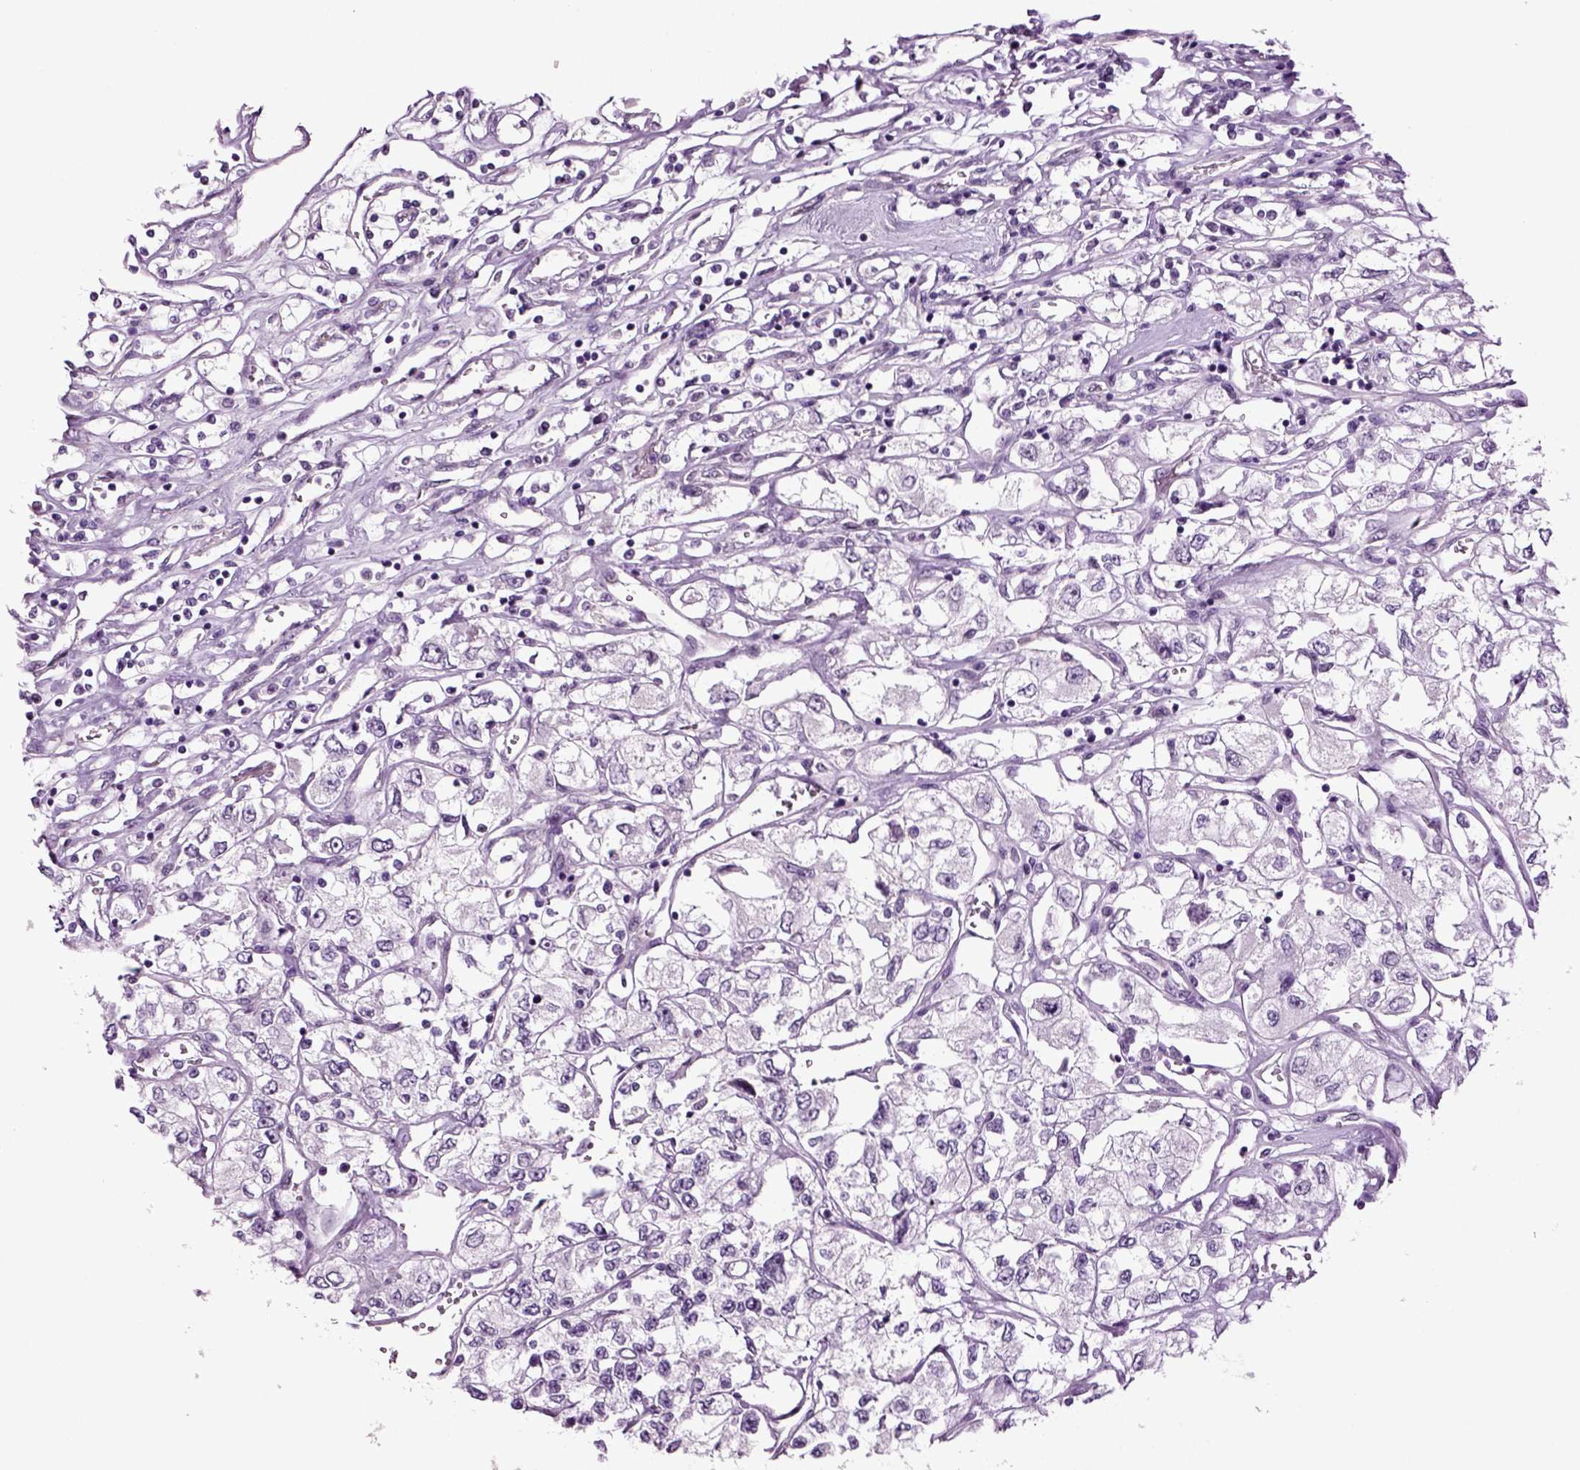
{"staining": {"intensity": "negative", "quantity": "none", "location": "none"}, "tissue": "renal cancer", "cell_type": "Tumor cells", "image_type": "cancer", "snomed": [{"axis": "morphology", "description": "Adenocarcinoma, NOS"}, {"axis": "topography", "description": "Kidney"}], "caption": "DAB immunohistochemical staining of adenocarcinoma (renal) shows no significant staining in tumor cells.", "gene": "SLC17A6", "patient": {"sex": "female", "age": 59}}